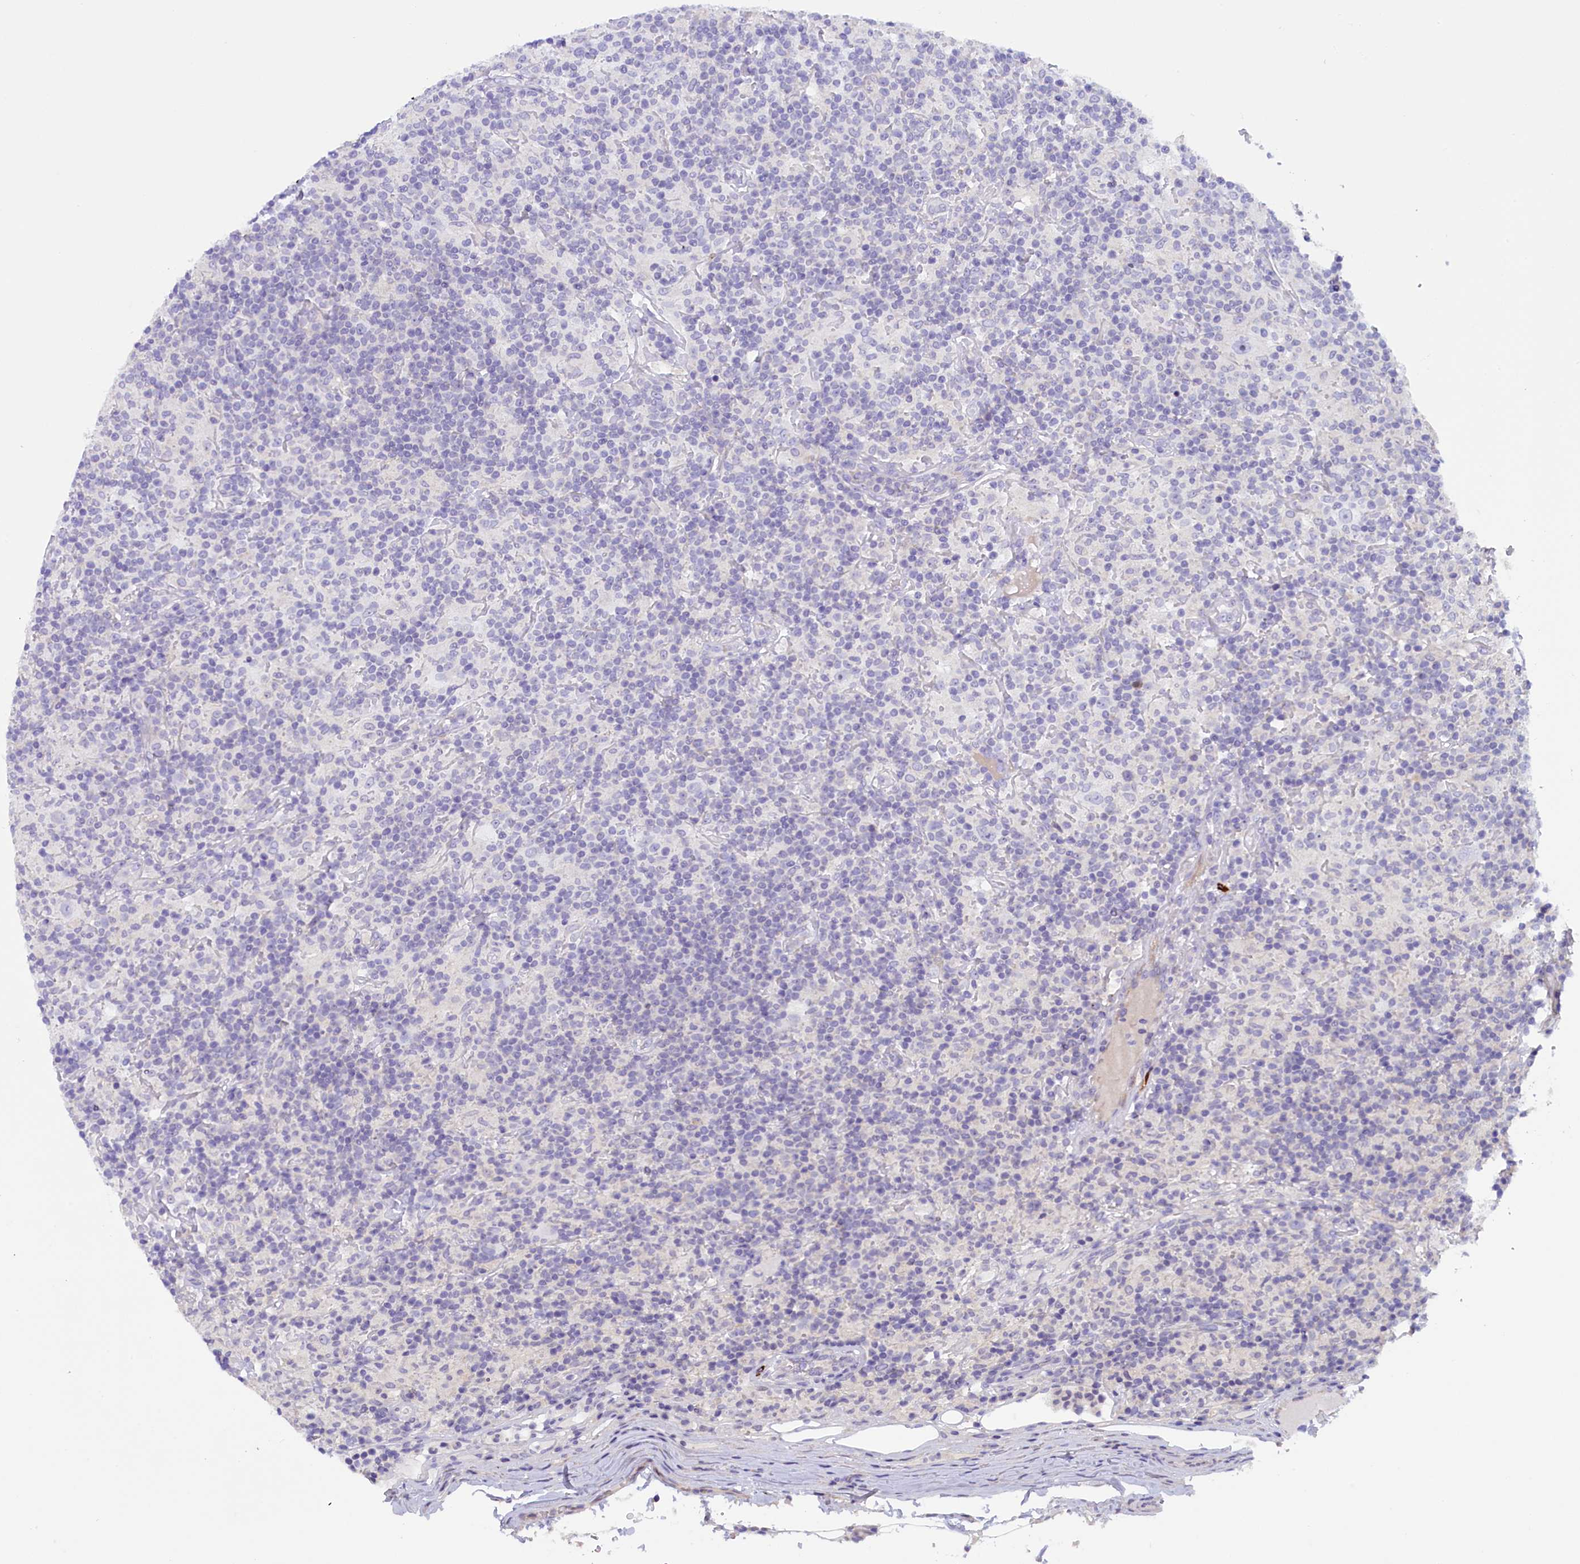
{"staining": {"intensity": "negative", "quantity": "none", "location": "none"}, "tissue": "lymphoma", "cell_type": "Tumor cells", "image_type": "cancer", "snomed": [{"axis": "morphology", "description": "Hodgkin's disease, NOS"}, {"axis": "topography", "description": "Lymph node"}], "caption": "An immunohistochemistry histopathology image of lymphoma is shown. There is no staining in tumor cells of lymphoma.", "gene": "RTTN", "patient": {"sex": "male", "age": 70}}